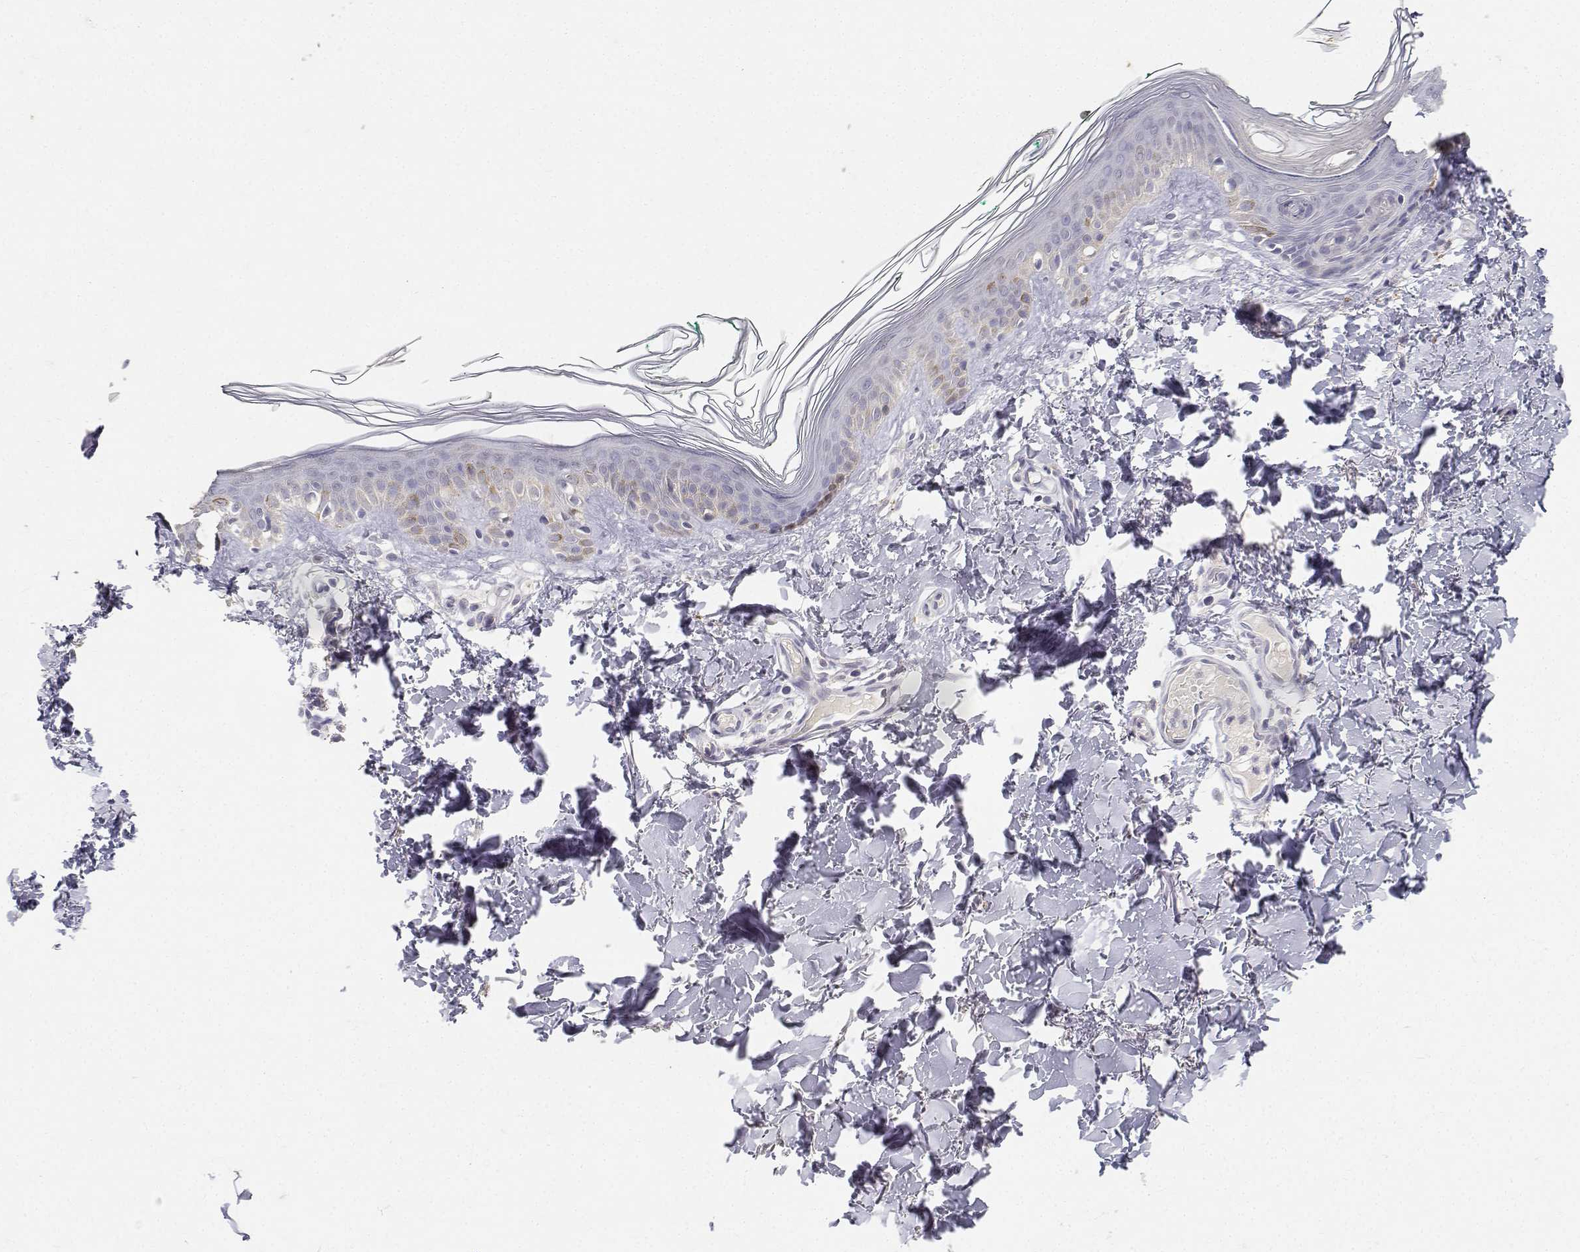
{"staining": {"intensity": "negative", "quantity": "none", "location": "none"}, "tissue": "skin", "cell_type": "Fibroblasts", "image_type": "normal", "snomed": [{"axis": "morphology", "description": "Normal tissue, NOS"}, {"axis": "topography", "description": "Skin"}, {"axis": "topography", "description": "Peripheral nerve tissue"}], "caption": "IHC histopathology image of unremarkable skin stained for a protein (brown), which shows no positivity in fibroblasts.", "gene": "PAEP", "patient": {"sex": "female", "age": 45}}